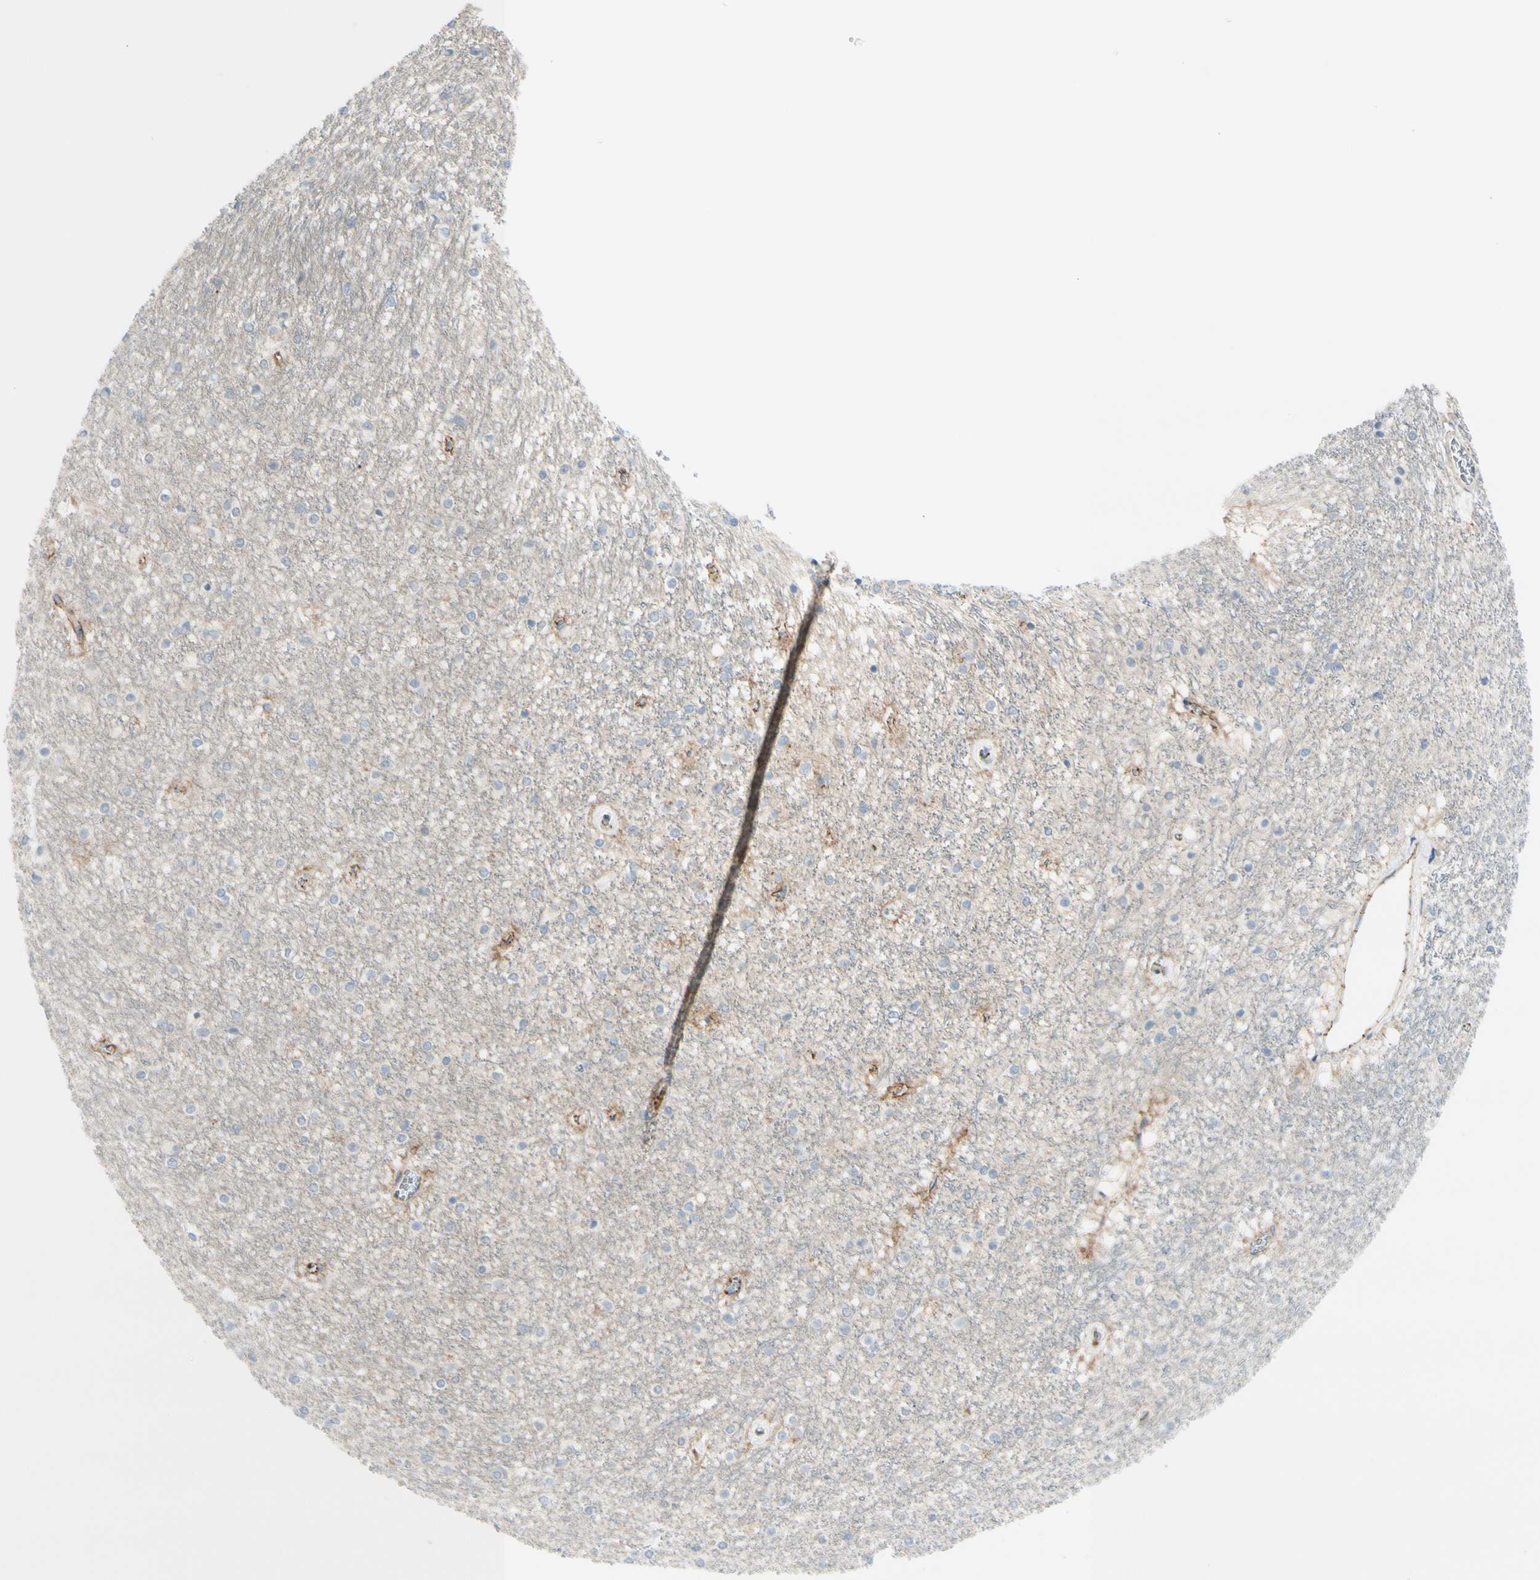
{"staining": {"intensity": "negative", "quantity": "none", "location": "none"}, "tissue": "caudate", "cell_type": "Glial cells", "image_type": "normal", "snomed": [{"axis": "morphology", "description": "Normal tissue, NOS"}, {"axis": "topography", "description": "Lateral ventricle wall"}], "caption": "Immunohistochemistry (IHC) photomicrograph of normal caudate: caudate stained with DAB reveals no significant protein expression in glial cells. (Brightfield microscopy of DAB (3,3'-diaminobenzidine) IHC at high magnification).", "gene": "TJP1", "patient": {"sex": "female", "age": 19}}